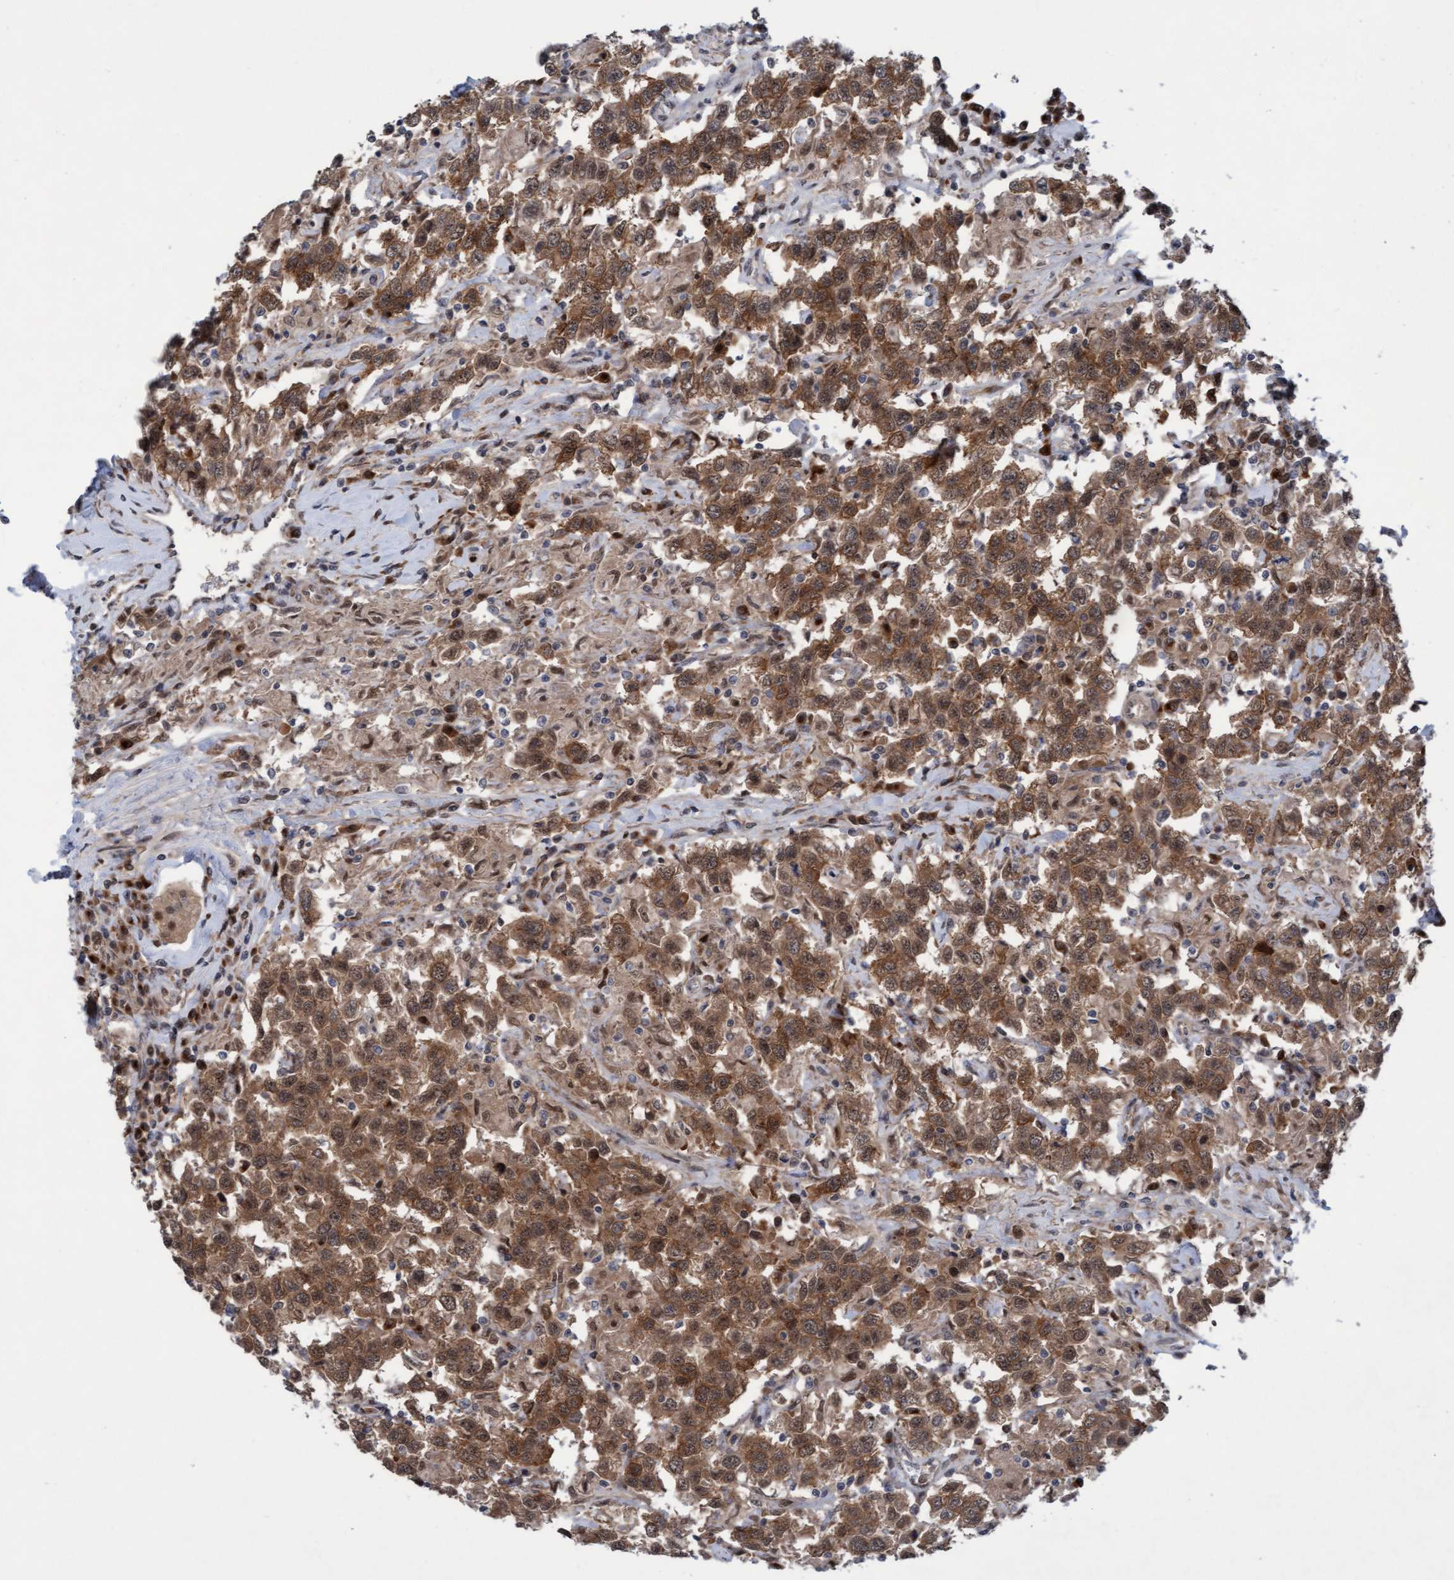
{"staining": {"intensity": "moderate", "quantity": ">75%", "location": "cytoplasmic/membranous,nuclear"}, "tissue": "testis cancer", "cell_type": "Tumor cells", "image_type": "cancer", "snomed": [{"axis": "morphology", "description": "Seminoma, NOS"}, {"axis": "topography", "description": "Testis"}], "caption": "Protein expression analysis of testis seminoma demonstrates moderate cytoplasmic/membranous and nuclear positivity in approximately >75% of tumor cells. (IHC, brightfield microscopy, high magnification).", "gene": "RAP1GAP2", "patient": {"sex": "male", "age": 41}}